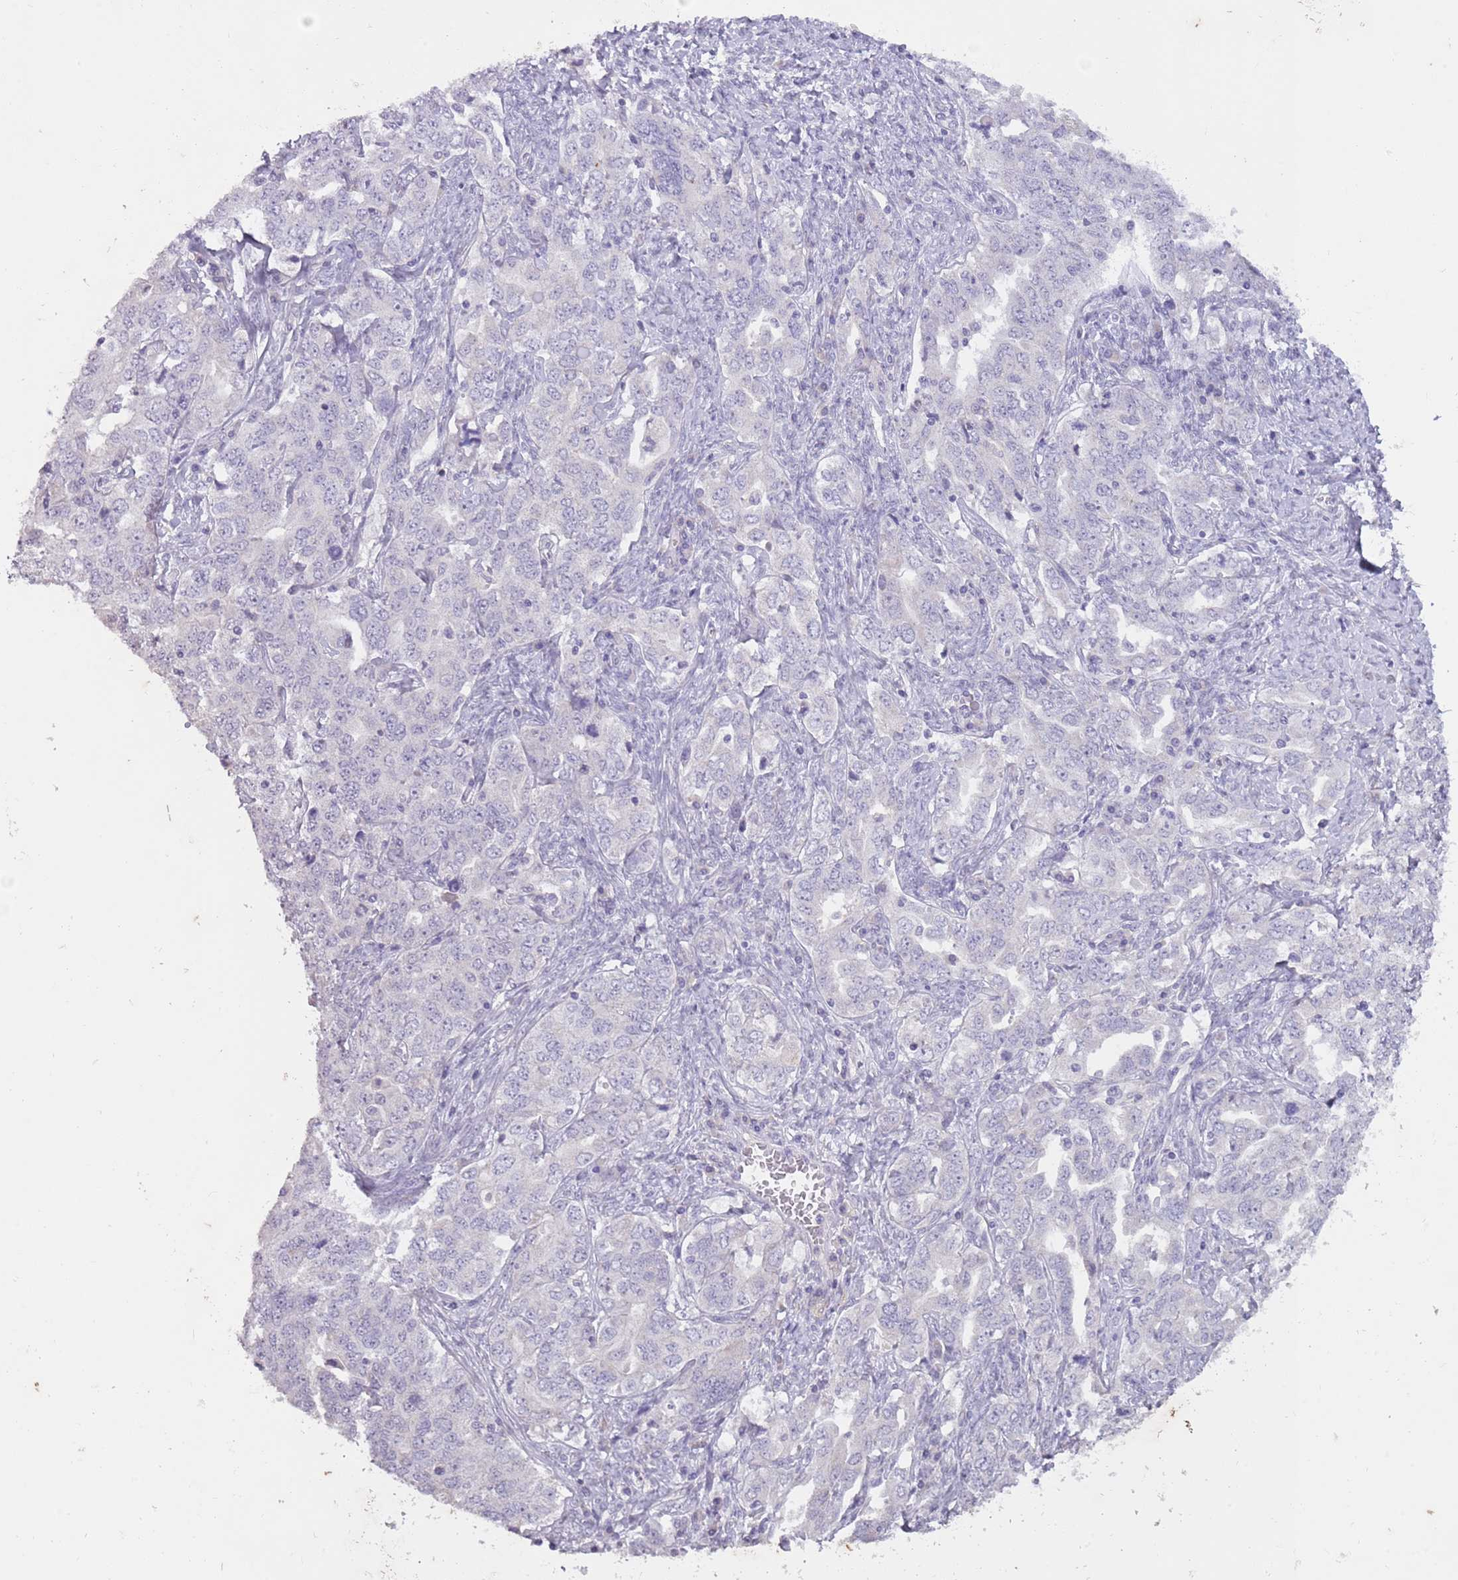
{"staining": {"intensity": "negative", "quantity": "none", "location": "none"}, "tissue": "ovarian cancer", "cell_type": "Tumor cells", "image_type": "cancer", "snomed": [{"axis": "morphology", "description": "Carcinoma, endometroid"}, {"axis": "topography", "description": "Ovary"}], "caption": "Endometroid carcinoma (ovarian) stained for a protein using IHC shows no expression tumor cells.", "gene": "SLC35E3", "patient": {"sex": "female", "age": 62}}